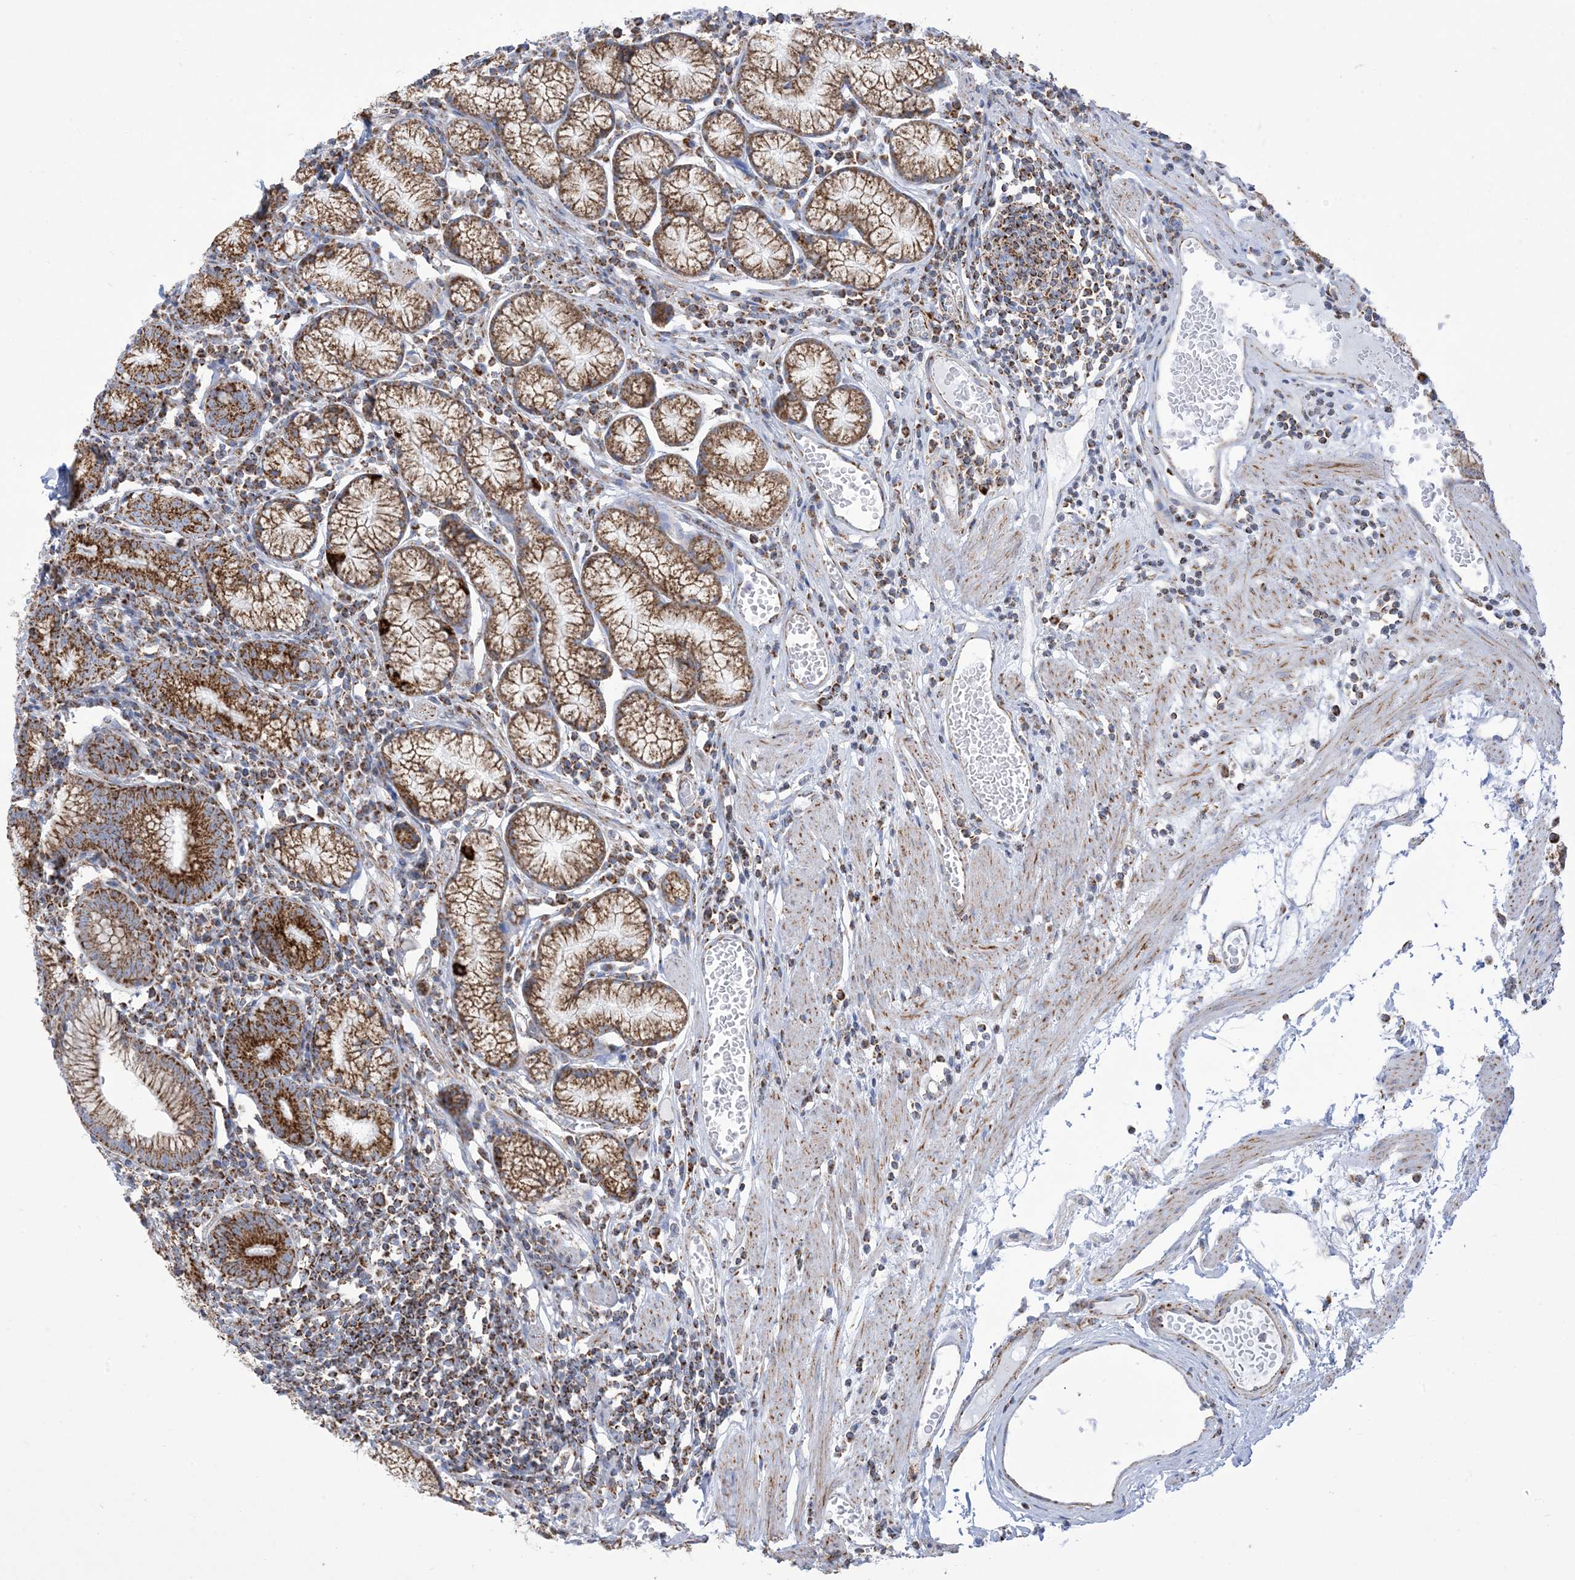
{"staining": {"intensity": "strong", "quantity": ">75%", "location": "cytoplasmic/membranous"}, "tissue": "stomach", "cell_type": "Glandular cells", "image_type": "normal", "snomed": [{"axis": "morphology", "description": "Normal tissue, NOS"}, {"axis": "topography", "description": "Stomach"}], "caption": "This histopathology image exhibits immunohistochemistry staining of normal stomach, with high strong cytoplasmic/membranous positivity in approximately >75% of glandular cells.", "gene": "SAMM50", "patient": {"sex": "male", "age": 55}}